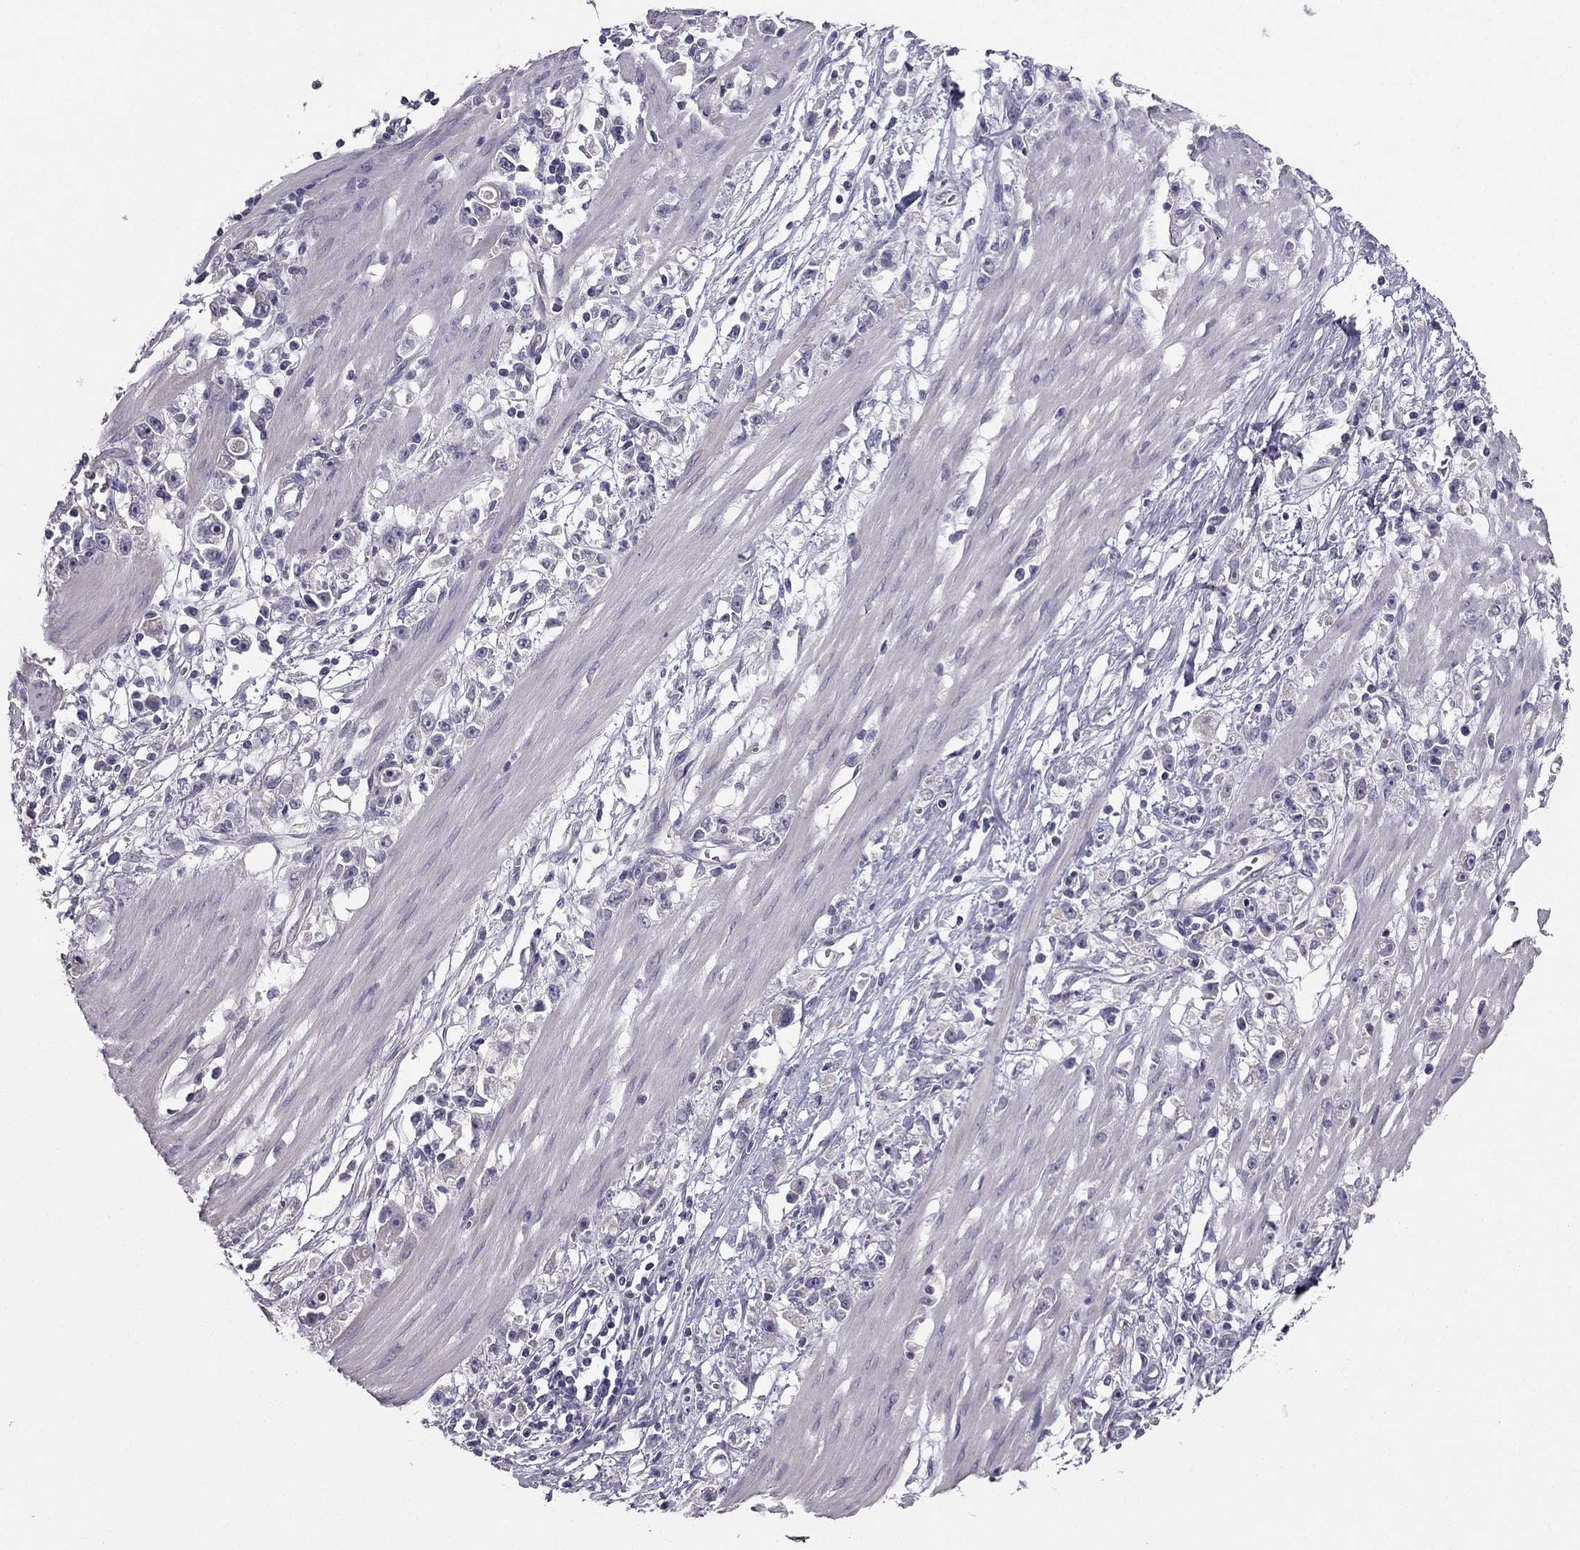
{"staining": {"intensity": "negative", "quantity": "none", "location": "none"}, "tissue": "stomach cancer", "cell_type": "Tumor cells", "image_type": "cancer", "snomed": [{"axis": "morphology", "description": "Adenocarcinoma, NOS"}, {"axis": "topography", "description": "Stomach"}], "caption": "DAB immunohistochemical staining of human stomach cancer displays no significant expression in tumor cells.", "gene": "HSFX1", "patient": {"sex": "female", "age": 59}}